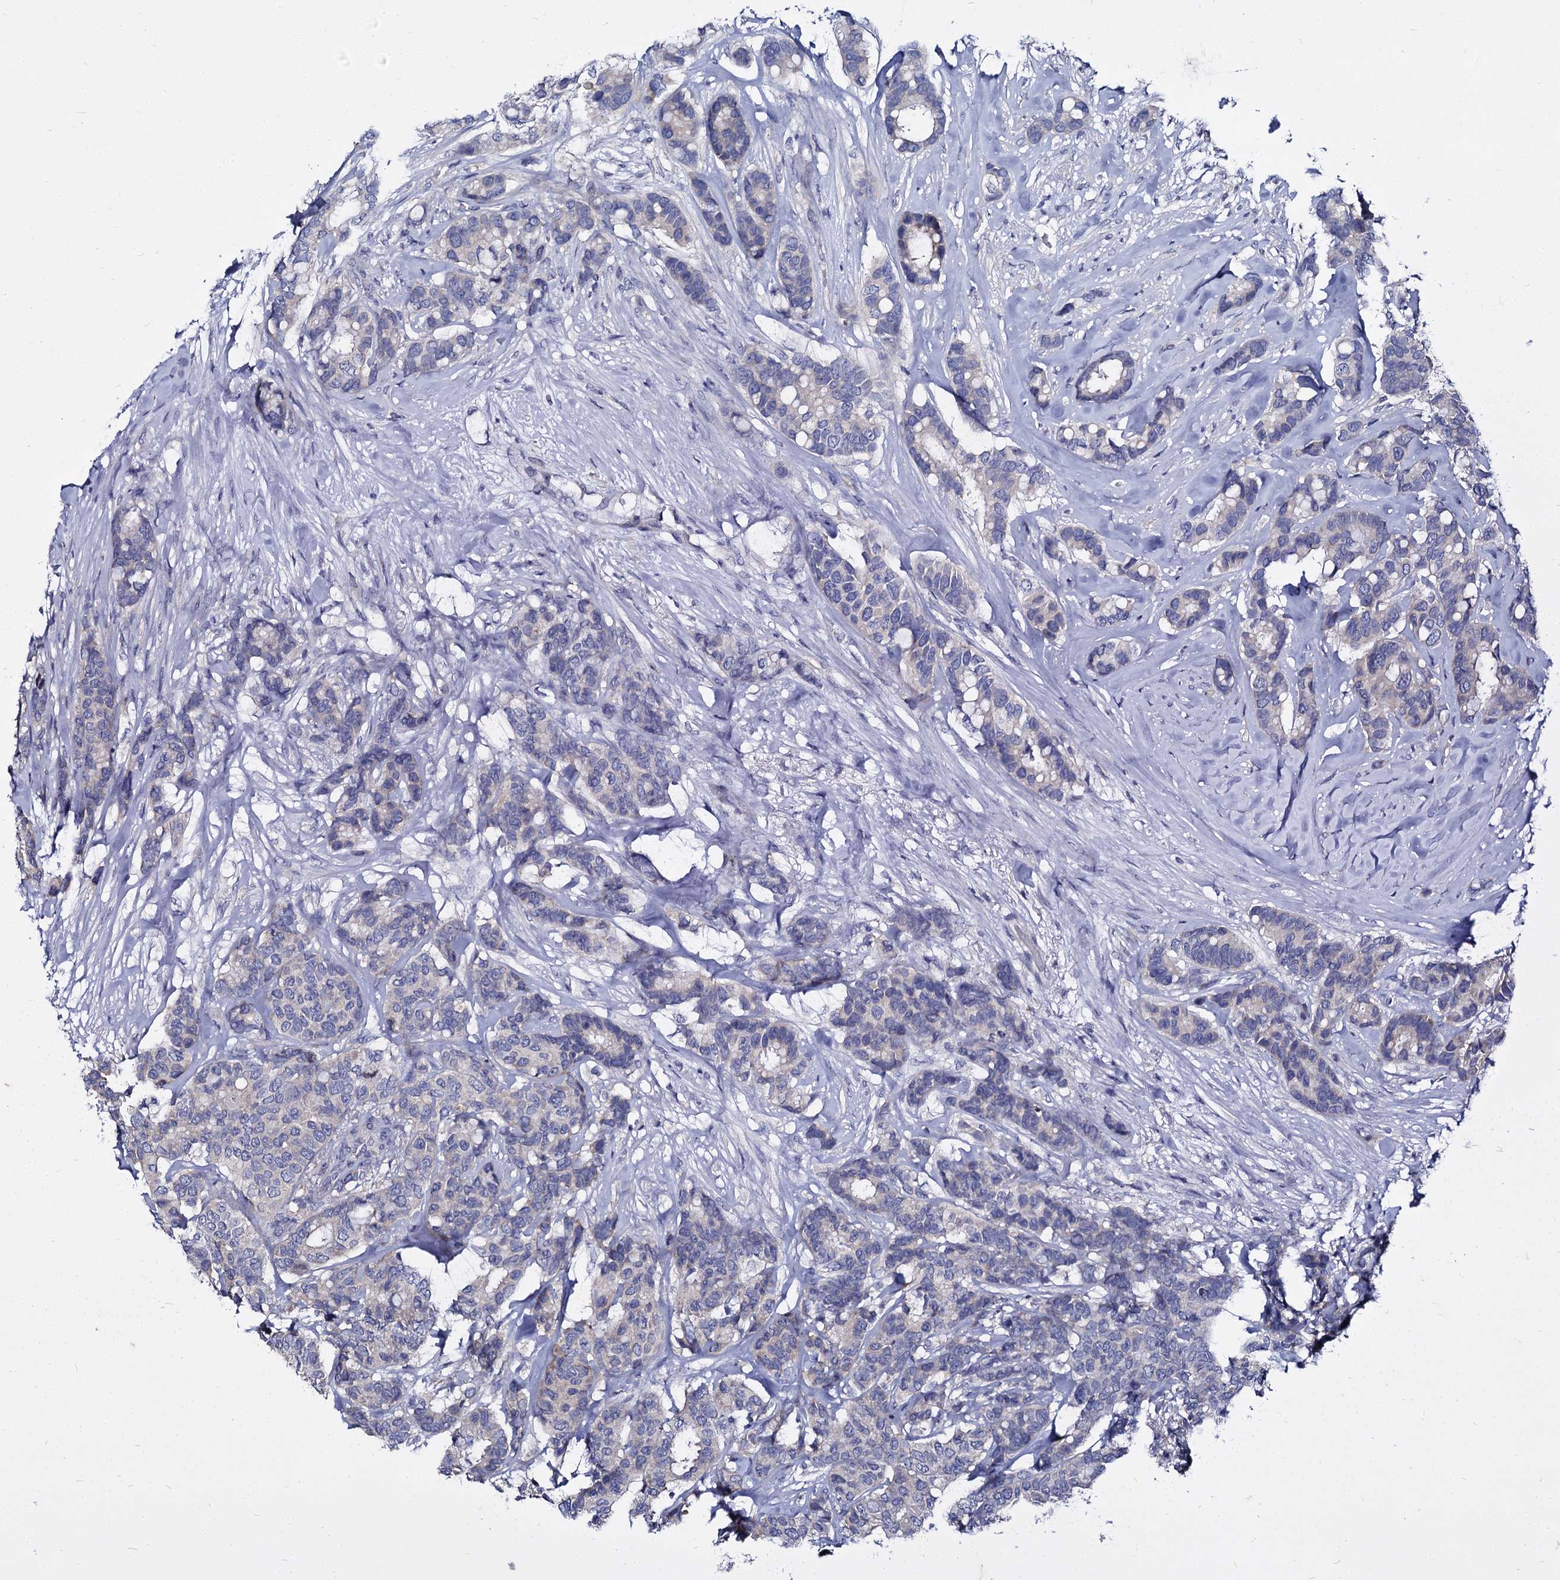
{"staining": {"intensity": "negative", "quantity": "none", "location": "none"}, "tissue": "breast cancer", "cell_type": "Tumor cells", "image_type": "cancer", "snomed": [{"axis": "morphology", "description": "Duct carcinoma"}, {"axis": "topography", "description": "Breast"}], "caption": "Micrograph shows no significant protein expression in tumor cells of breast cancer.", "gene": "PANX2", "patient": {"sex": "female", "age": 87}}